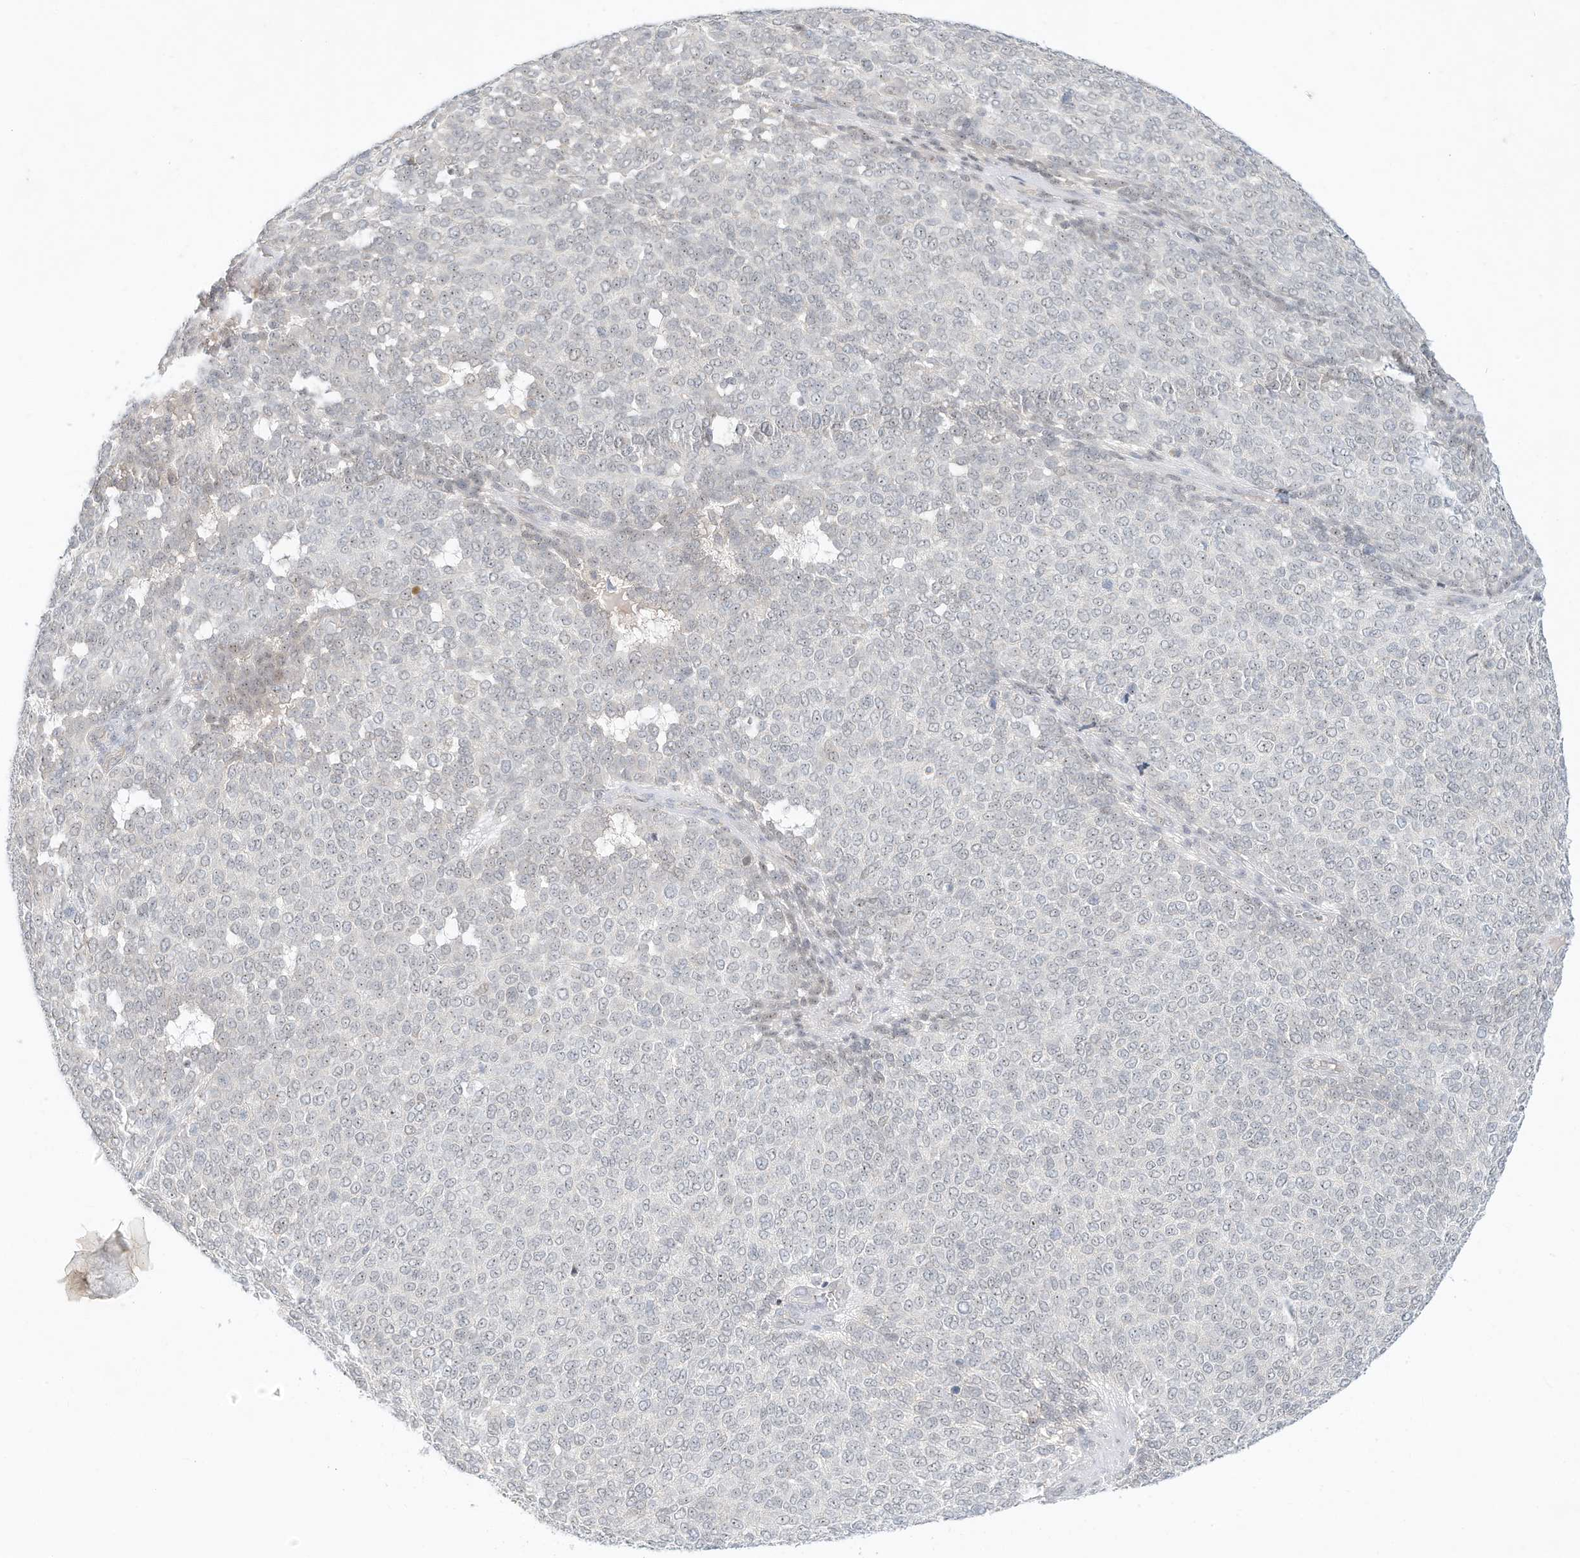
{"staining": {"intensity": "negative", "quantity": "none", "location": "none"}, "tissue": "melanoma", "cell_type": "Tumor cells", "image_type": "cancer", "snomed": [{"axis": "morphology", "description": "Malignant melanoma, NOS"}, {"axis": "topography", "description": "Skin"}], "caption": "Melanoma stained for a protein using immunohistochemistry shows no positivity tumor cells.", "gene": "PAK6", "patient": {"sex": "male", "age": 49}}